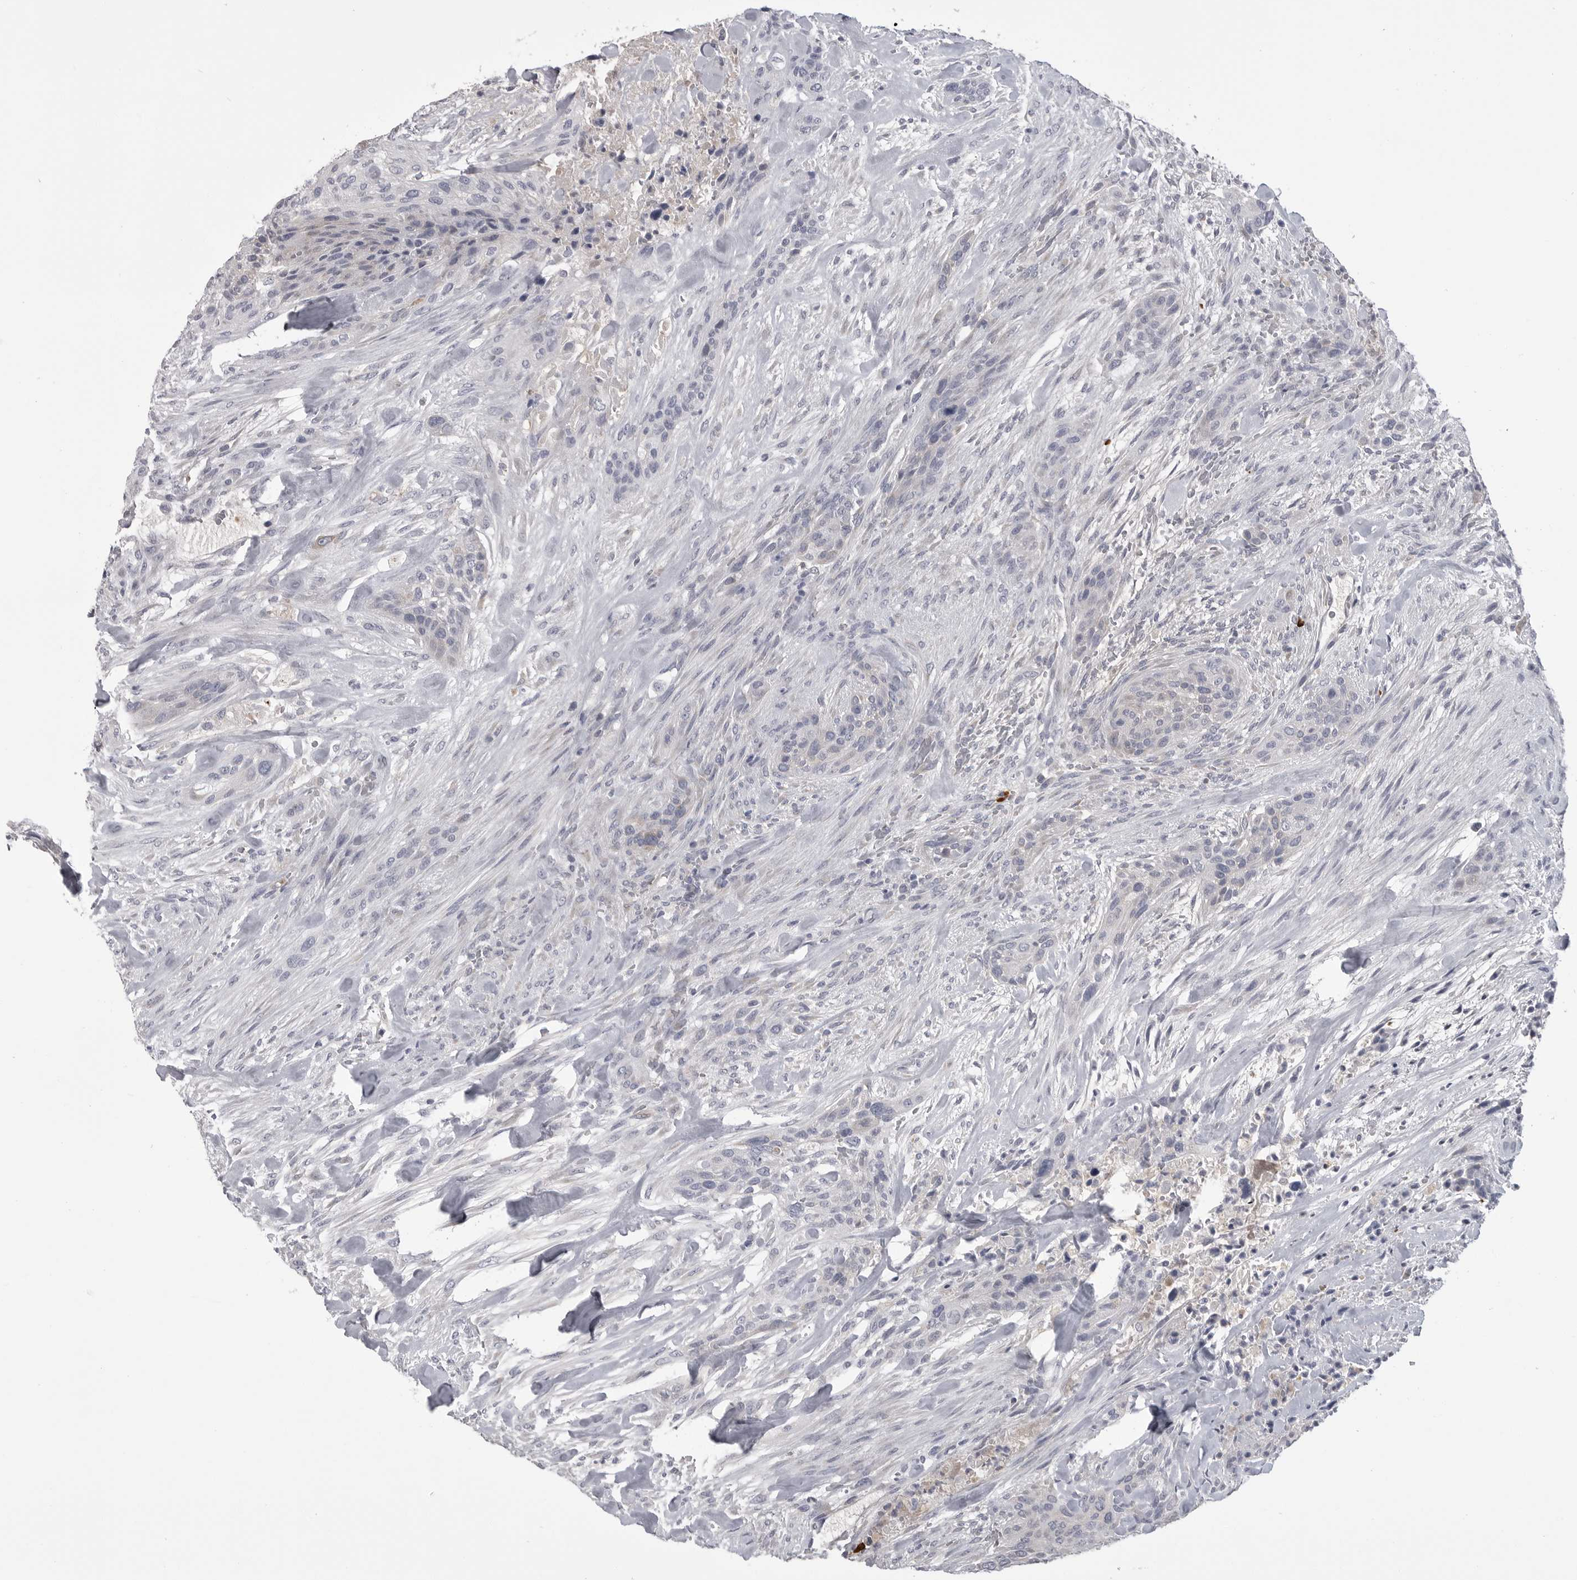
{"staining": {"intensity": "negative", "quantity": "none", "location": "none"}, "tissue": "urothelial cancer", "cell_type": "Tumor cells", "image_type": "cancer", "snomed": [{"axis": "morphology", "description": "Urothelial carcinoma, High grade"}, {"axis": "topography", "description": "Urinary bladder"}], "caption": "Tumor cells show no significant protein staining in urothelial carcinoma (high-grade).", "gene": "FKBP2", "patient": {"sex": "male", "age": 35}}